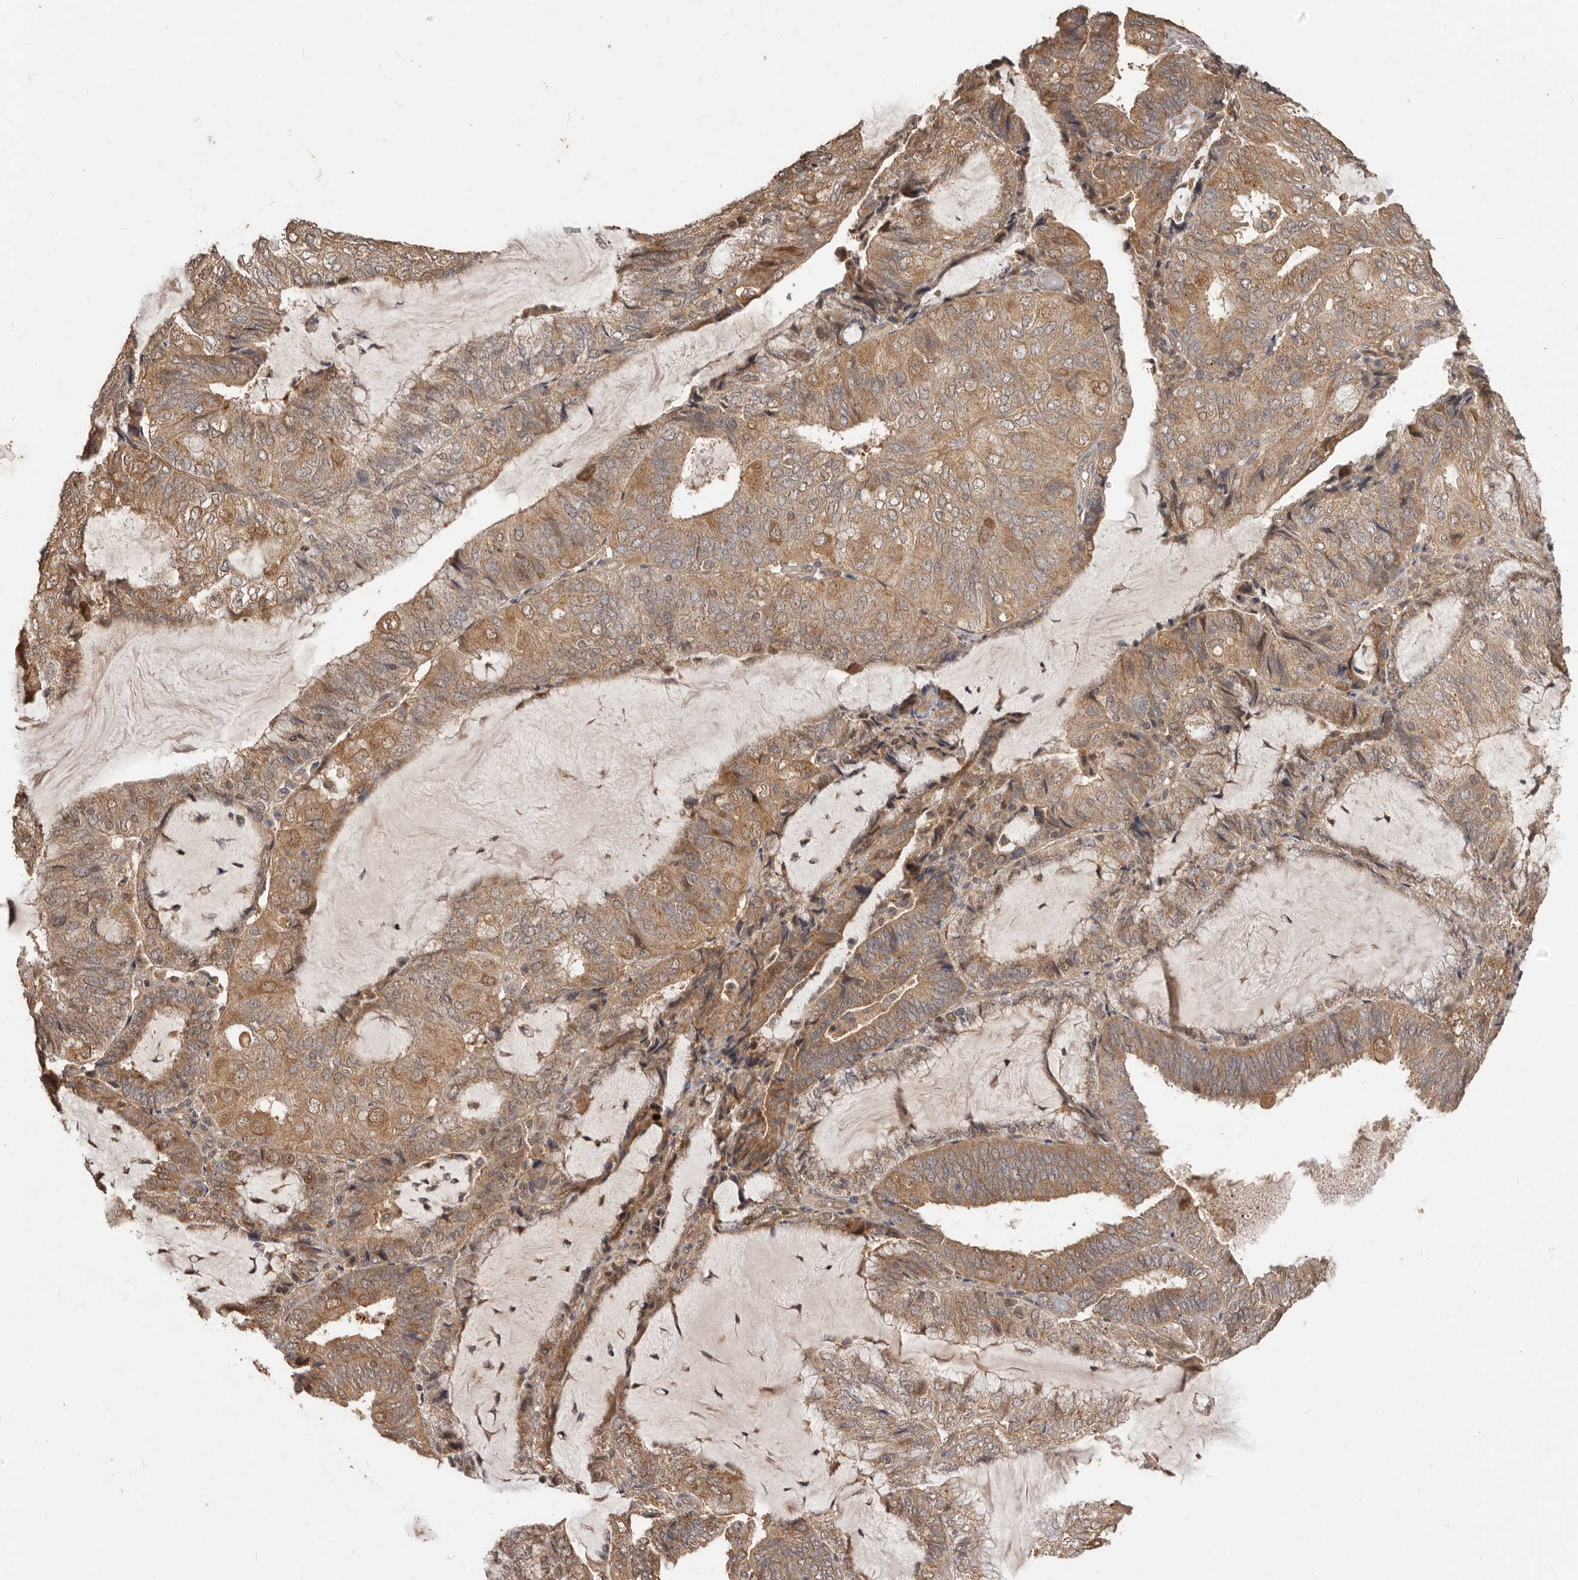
{"staining": {"intensity": "moderate", "quantity": ">75%", "location": "cytoplasmic/membranous"}, "tissue": "endometrial cancer", "cell_type": "Tumor cells", "image_type": "cancer", "snomed": [{"axis": "morphology", "description": "Adenocarcinoma, NOS"}, {"axis": "topography", "description": "Endometrium"}], "caption": "Tumor cells exhibit moderate cytoplasmic/membranous staining in approximately >75% of cells in endometrial cancer (adenocarcinoma).", "gene": "MTO1", "patient": {"sex": "female", "age": 81}}